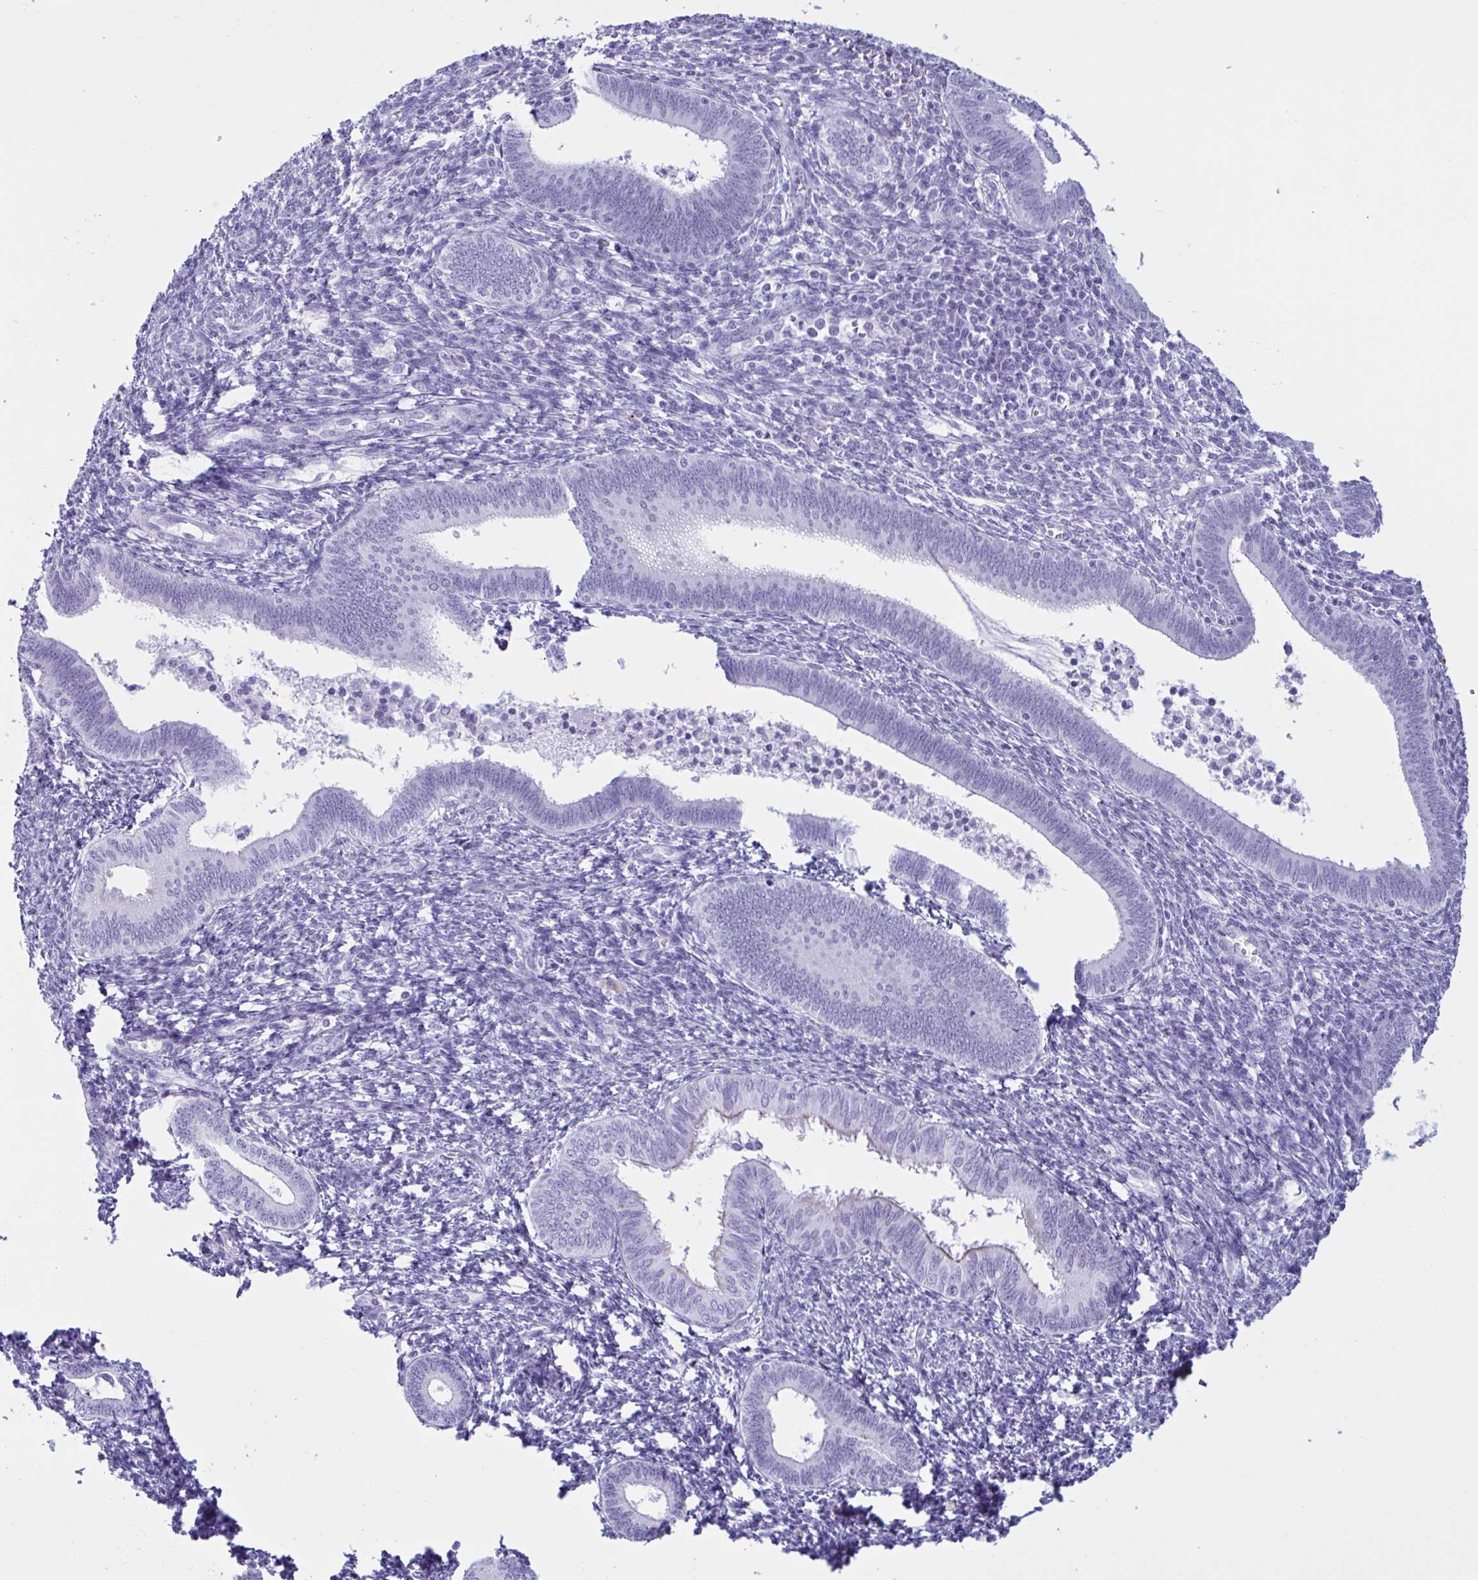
{"staining": {"intensity": "negative", "quantity": "none", "location": "none"}, "tissue": "endometrium", "cell_type": "Cells in endometrial stroma", "image_type": "normal", "snomed": [{"axis": "morphology", "description": "Normal tissue, NOS"}, {"axis": "topography", "description": "Endometrium"}], "caption": "Immunohistochemistry (IHC) micrograph of normal human endometrium stained for a protein (brown), which exhibits no positivity in cells in endometrial stroma. The staining is performed using DAB (3,3'-diaminobenzidine) brown chromogen with nuclei counter-stained in using hematoxylin.", "gene": "MRGPRG", "patient": {"sex": "female", "age": 41}}